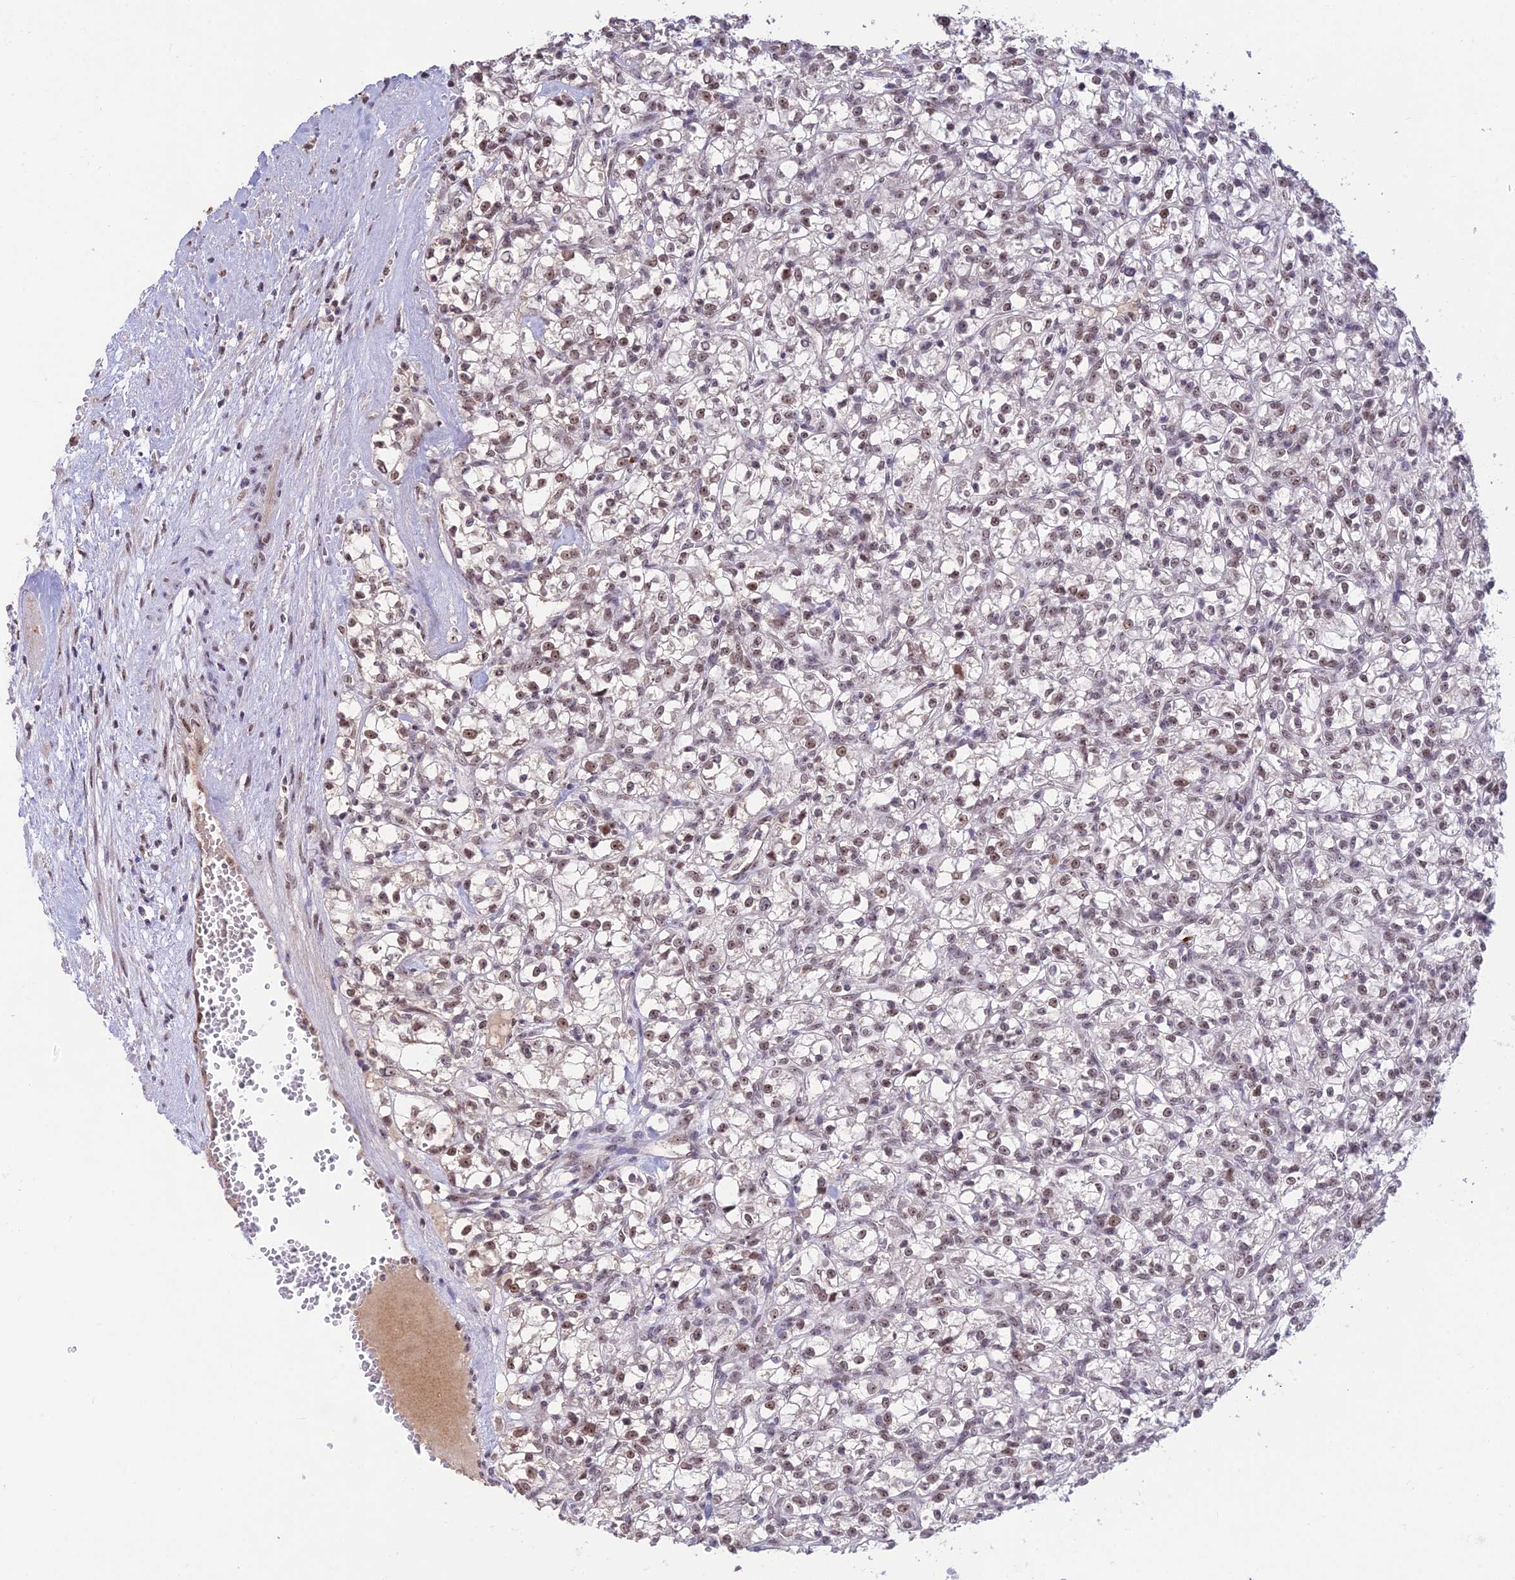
{"staining": {"intensity": "weak", "quantity": "<25%", "location": "nuclear"}, "tissue": "renal cancer", "cell_type": "Tumor cells", "image_type": "cancer", "snomed": [{"axis": "morphology", "description": "Adenocarcinoma, NOS"}, {"axis": "topography", "description": "Kidney"}], "caption": "Renal adenocarcinoma was stained to show a protein in brown. There is no significant staining in tumor cells.", "gene": "POLR1G", "patient": {"sex": "female", "age": 59}}